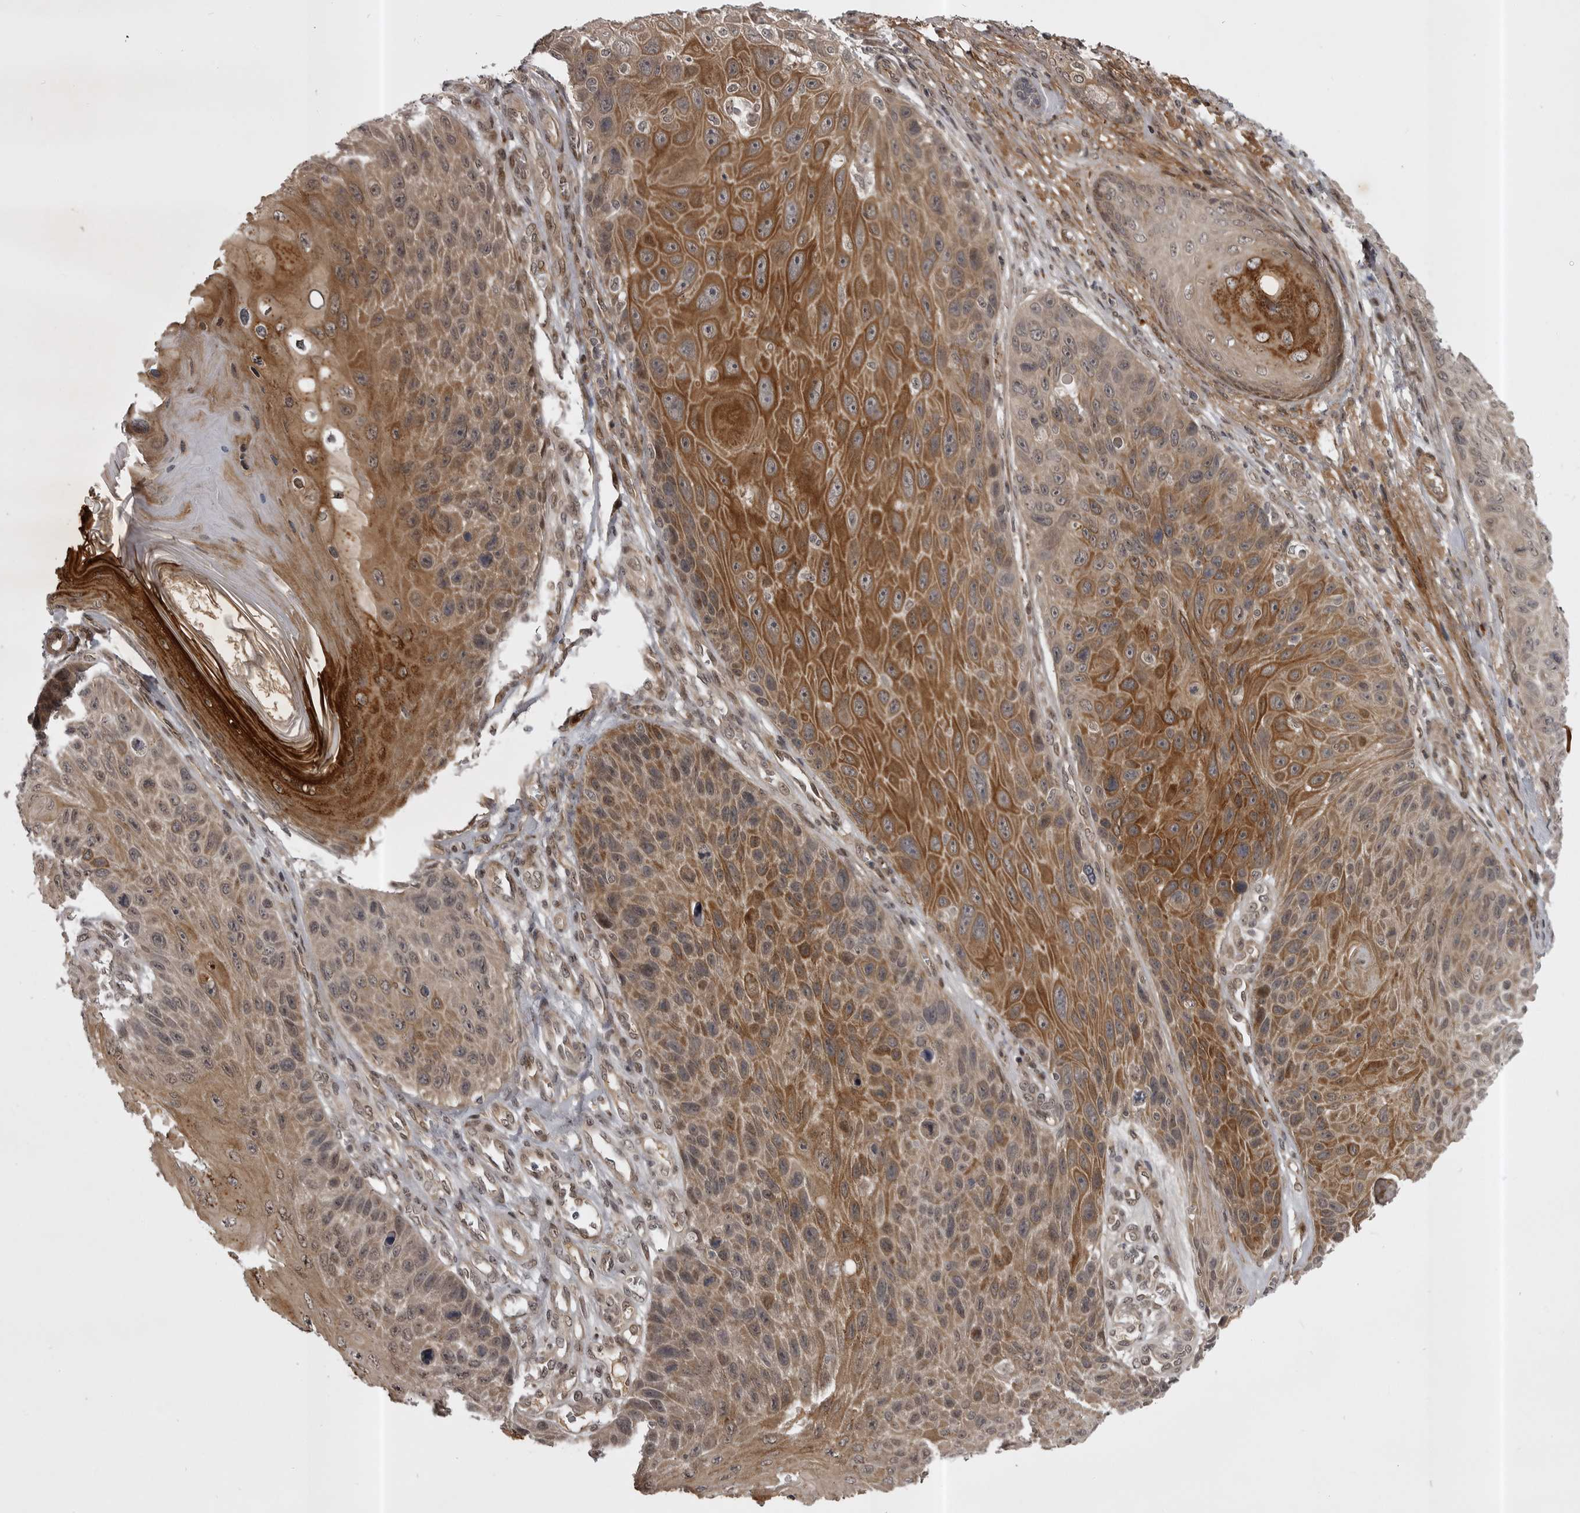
{"staining": {"intensity": "moderate", "quantity": ">75%", "location": "cytoplasmic/membranous,nuclear"}, "tissue": "skin cancer", "cell_type": "Tumor cells", "image_type": "cancer", "snomed": [{"axis": "morphology", "description": "Squamous cell carcinoma, NOS"}, {"axis": "topography", "description": "Skin"}], "caption": "Moderate cytoplasmic/membranous and nuclear positivity for a protein is identified in approximately >75% of tumor cells of skin squamous cell carcinoma using immunohistochemistry.", "gene": "SNX16", "patient": {"sex": "female", "age": 88}}